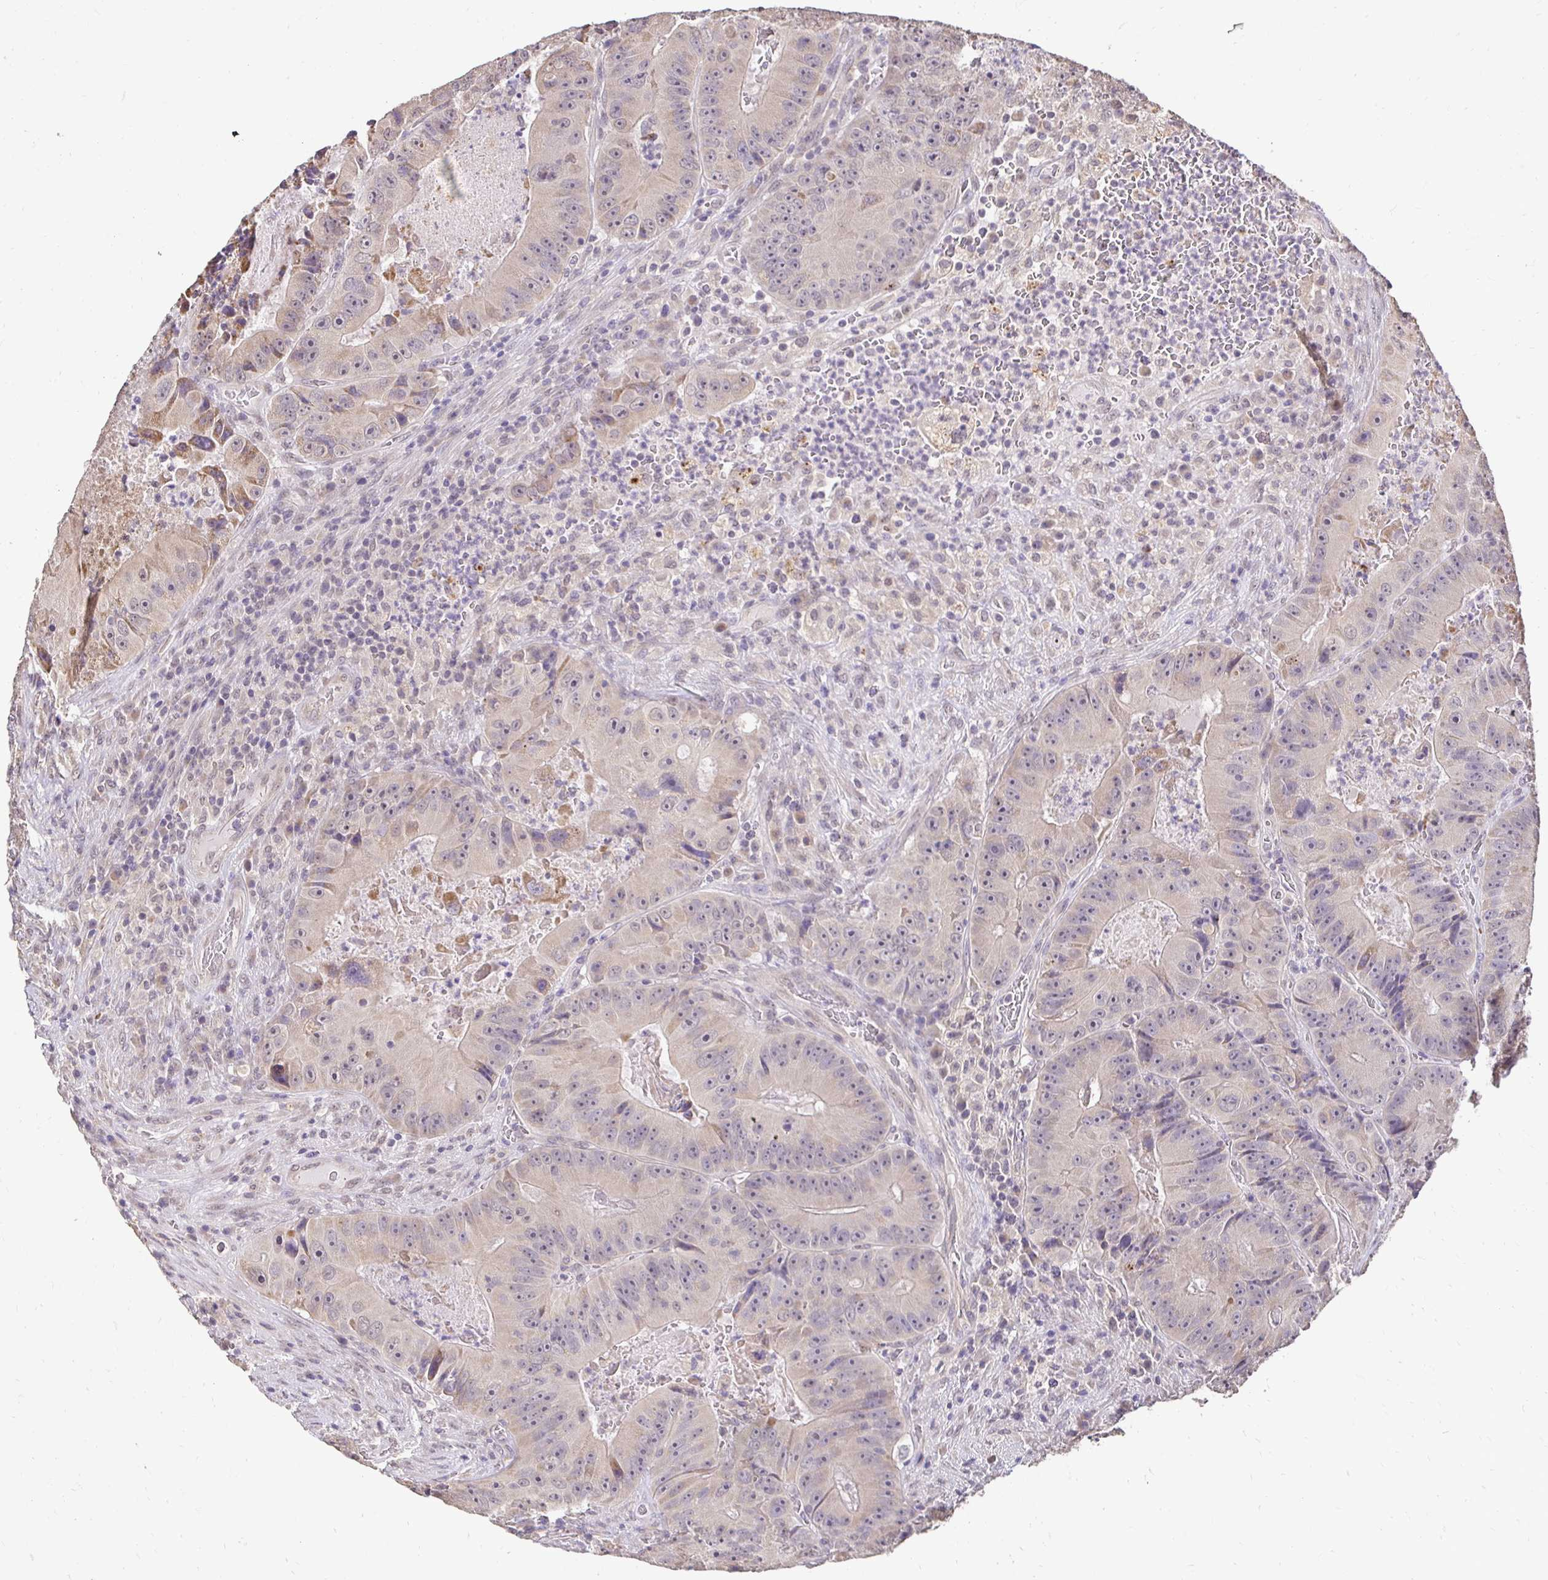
{"staining": {"intensity": "moderate", "quantity": "<25%", "location": "cytoplasmic/membranous"}, "tissue": "colorectal cancer", "cell_type": "Tumor cells", "image_type": "cancer", "snomed": [{"axis": "morphology", "description": "Adenocarcinoma, NOS"}, {"axis": "topography", "description": "Colon"}], "caption": "Tumor cells reveal moderate cytoplasmic/membranous staining in about <25% of cells in colorectal adenocarcinoma.", "gene": "RHEBL1", "patient": {"sex": "female", "age": 86}}